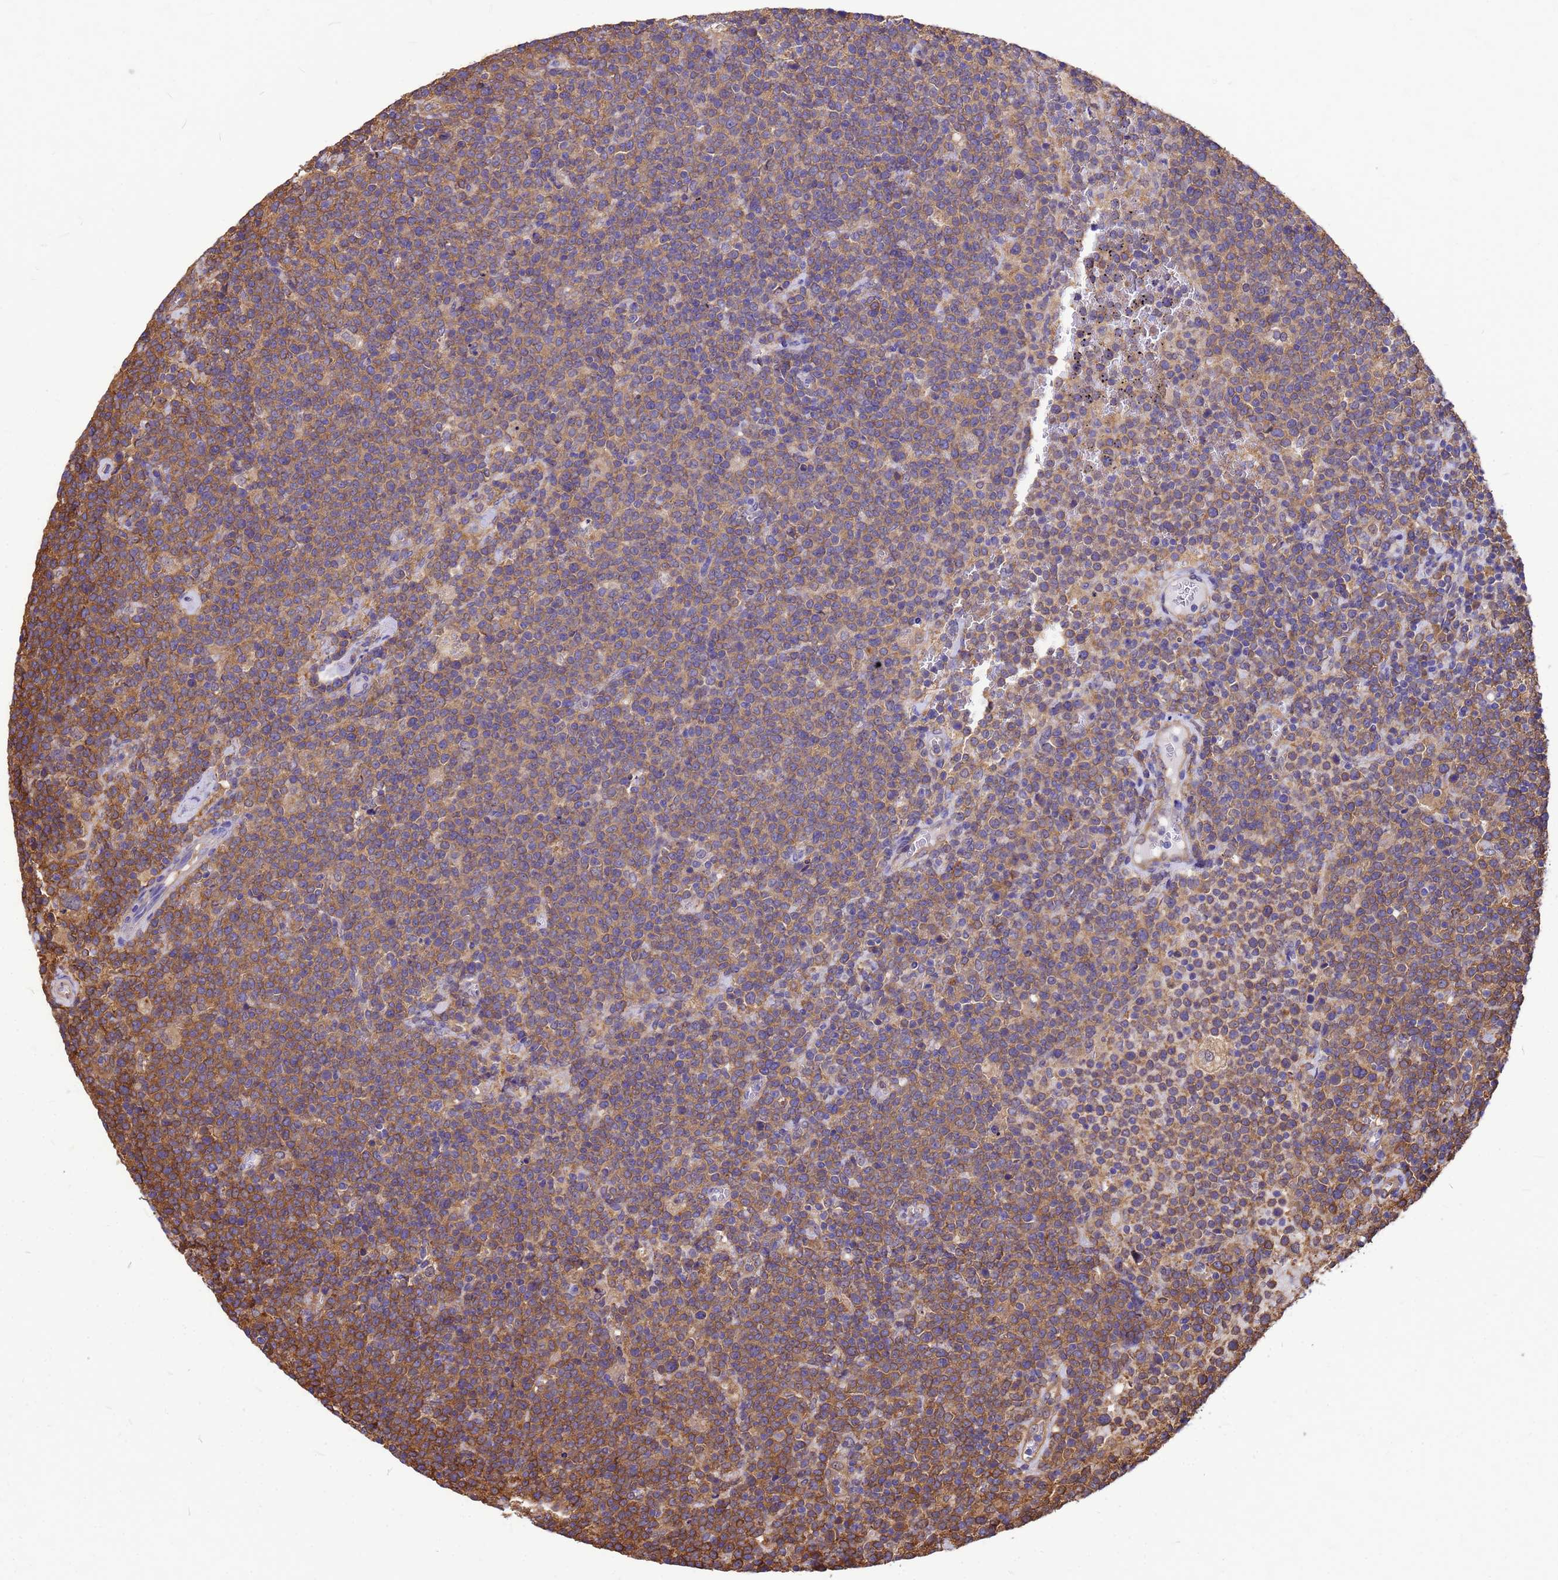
{"staining": {"intensity": "moderate", "quantity": "25%-75%", "location": "cytoplasmic/membranous"}, "tissue": "lymphoma", "cell_type": "Tumor cells", "image_type": "cancer", "snomed": [{"axis": "morphology", "description": "Malignant lymphoma, non-Hodgkin's type, High grade"}, {"axis": "topography", "description": "Lymph node"}], "caption": "This is a photomicrograph of immunohistochemistry (IHC) staining of lymphoma, which shows moderate staining in the cytoplasmic/membranous of tumor cells.", "gene": "GID4", "patient": {"sex": "male", "age": 61}}